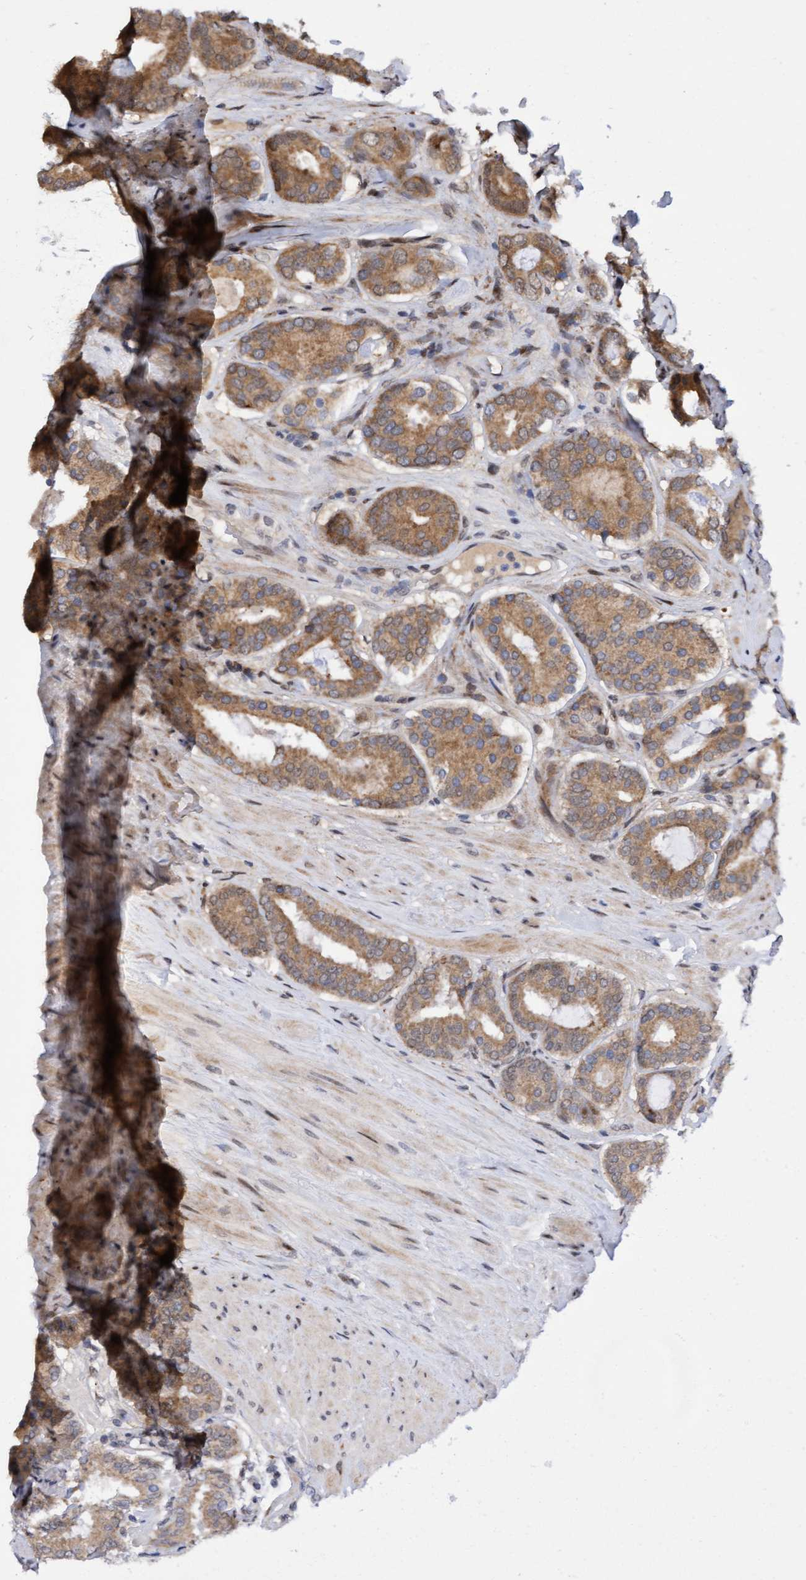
{"staining": {"intensity": "moderate", "quantity": ">75%", "location": "cytoplasmic/membranous"}, "tissue": "prostate cancer", "cell_type": "Tumor cells", "image_type": "cancer", "snomed": [{"axis": "morphology", "description": "Adenocarcinoma, Low grade"}, {"axis": "topography", "description": "Prostate"}], "caption": "IHC of human prostate cancer (low-grade adenocarcinoma) reveals medium levels of moderate cytoplasmic/membranous staining in approximately >75% of tumor cells. (Stains: DAB (3,3'-diaminobenzidine) in brown, nuclei in blue, Microscopy: brightfield microscopy at high magnification).", "gene": "TANC2", "patient": {"sex": "male", "age": 69}}